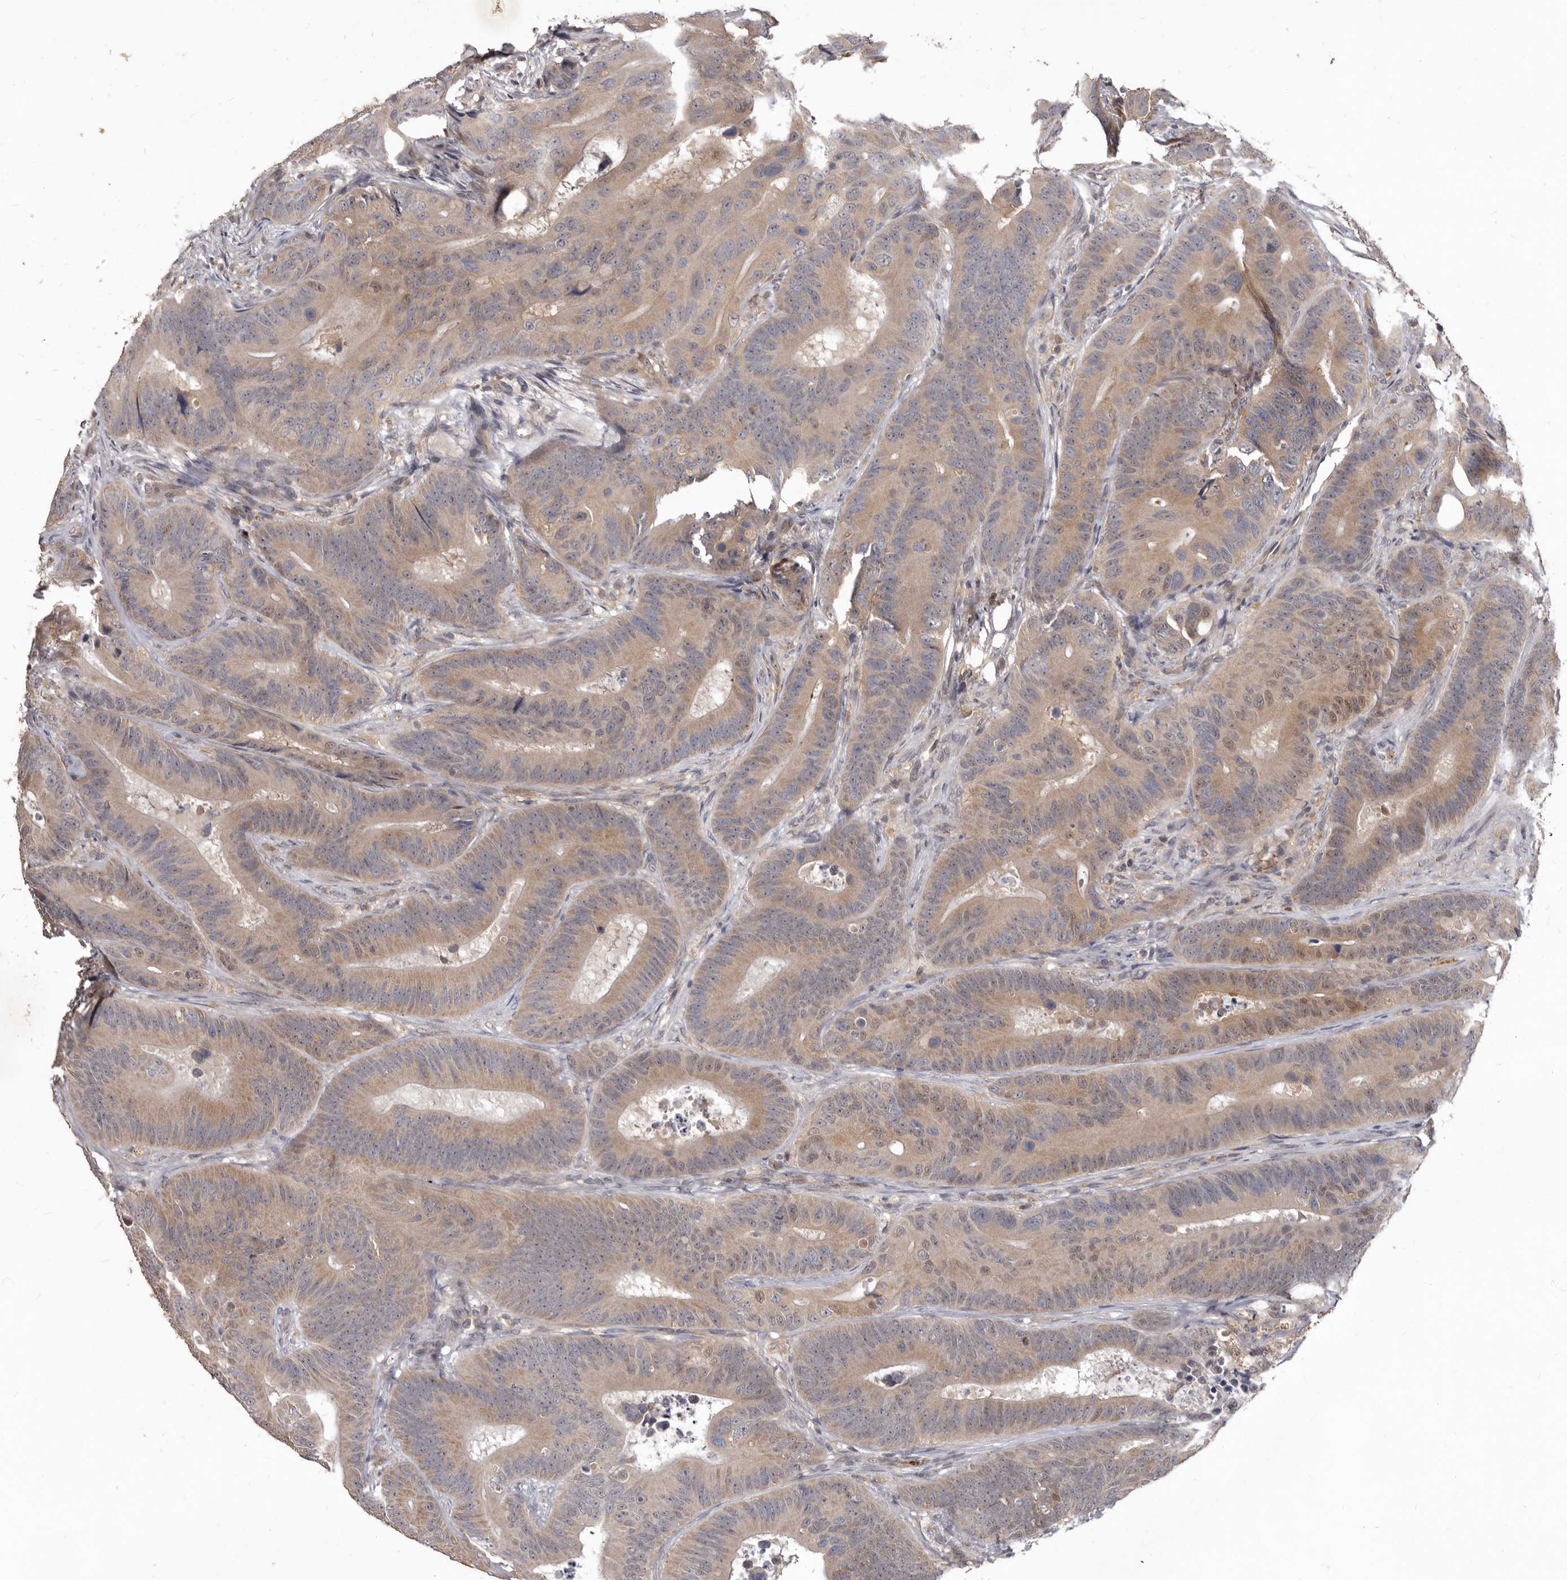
{"staining": {"intensity": "weak", "quantity": ">75%", "location": "cytoplasmic/membranous,nuclear"}, "tissue": "colorectal cancer", "cell_type": "Tumor cells", "image_type": "cancer", "snomed": [{"axis": "morphology", "description": "Adenocarcinoma, NOS"}, {"axis": "topography", "description": "Colon"}], "caption": "Human adenocarcinoma (colorectal) stained with a protein marker shows weak staining in tumor cells.", "gene": "ACLY", "patient": {"sex": "male", "age": 83}}